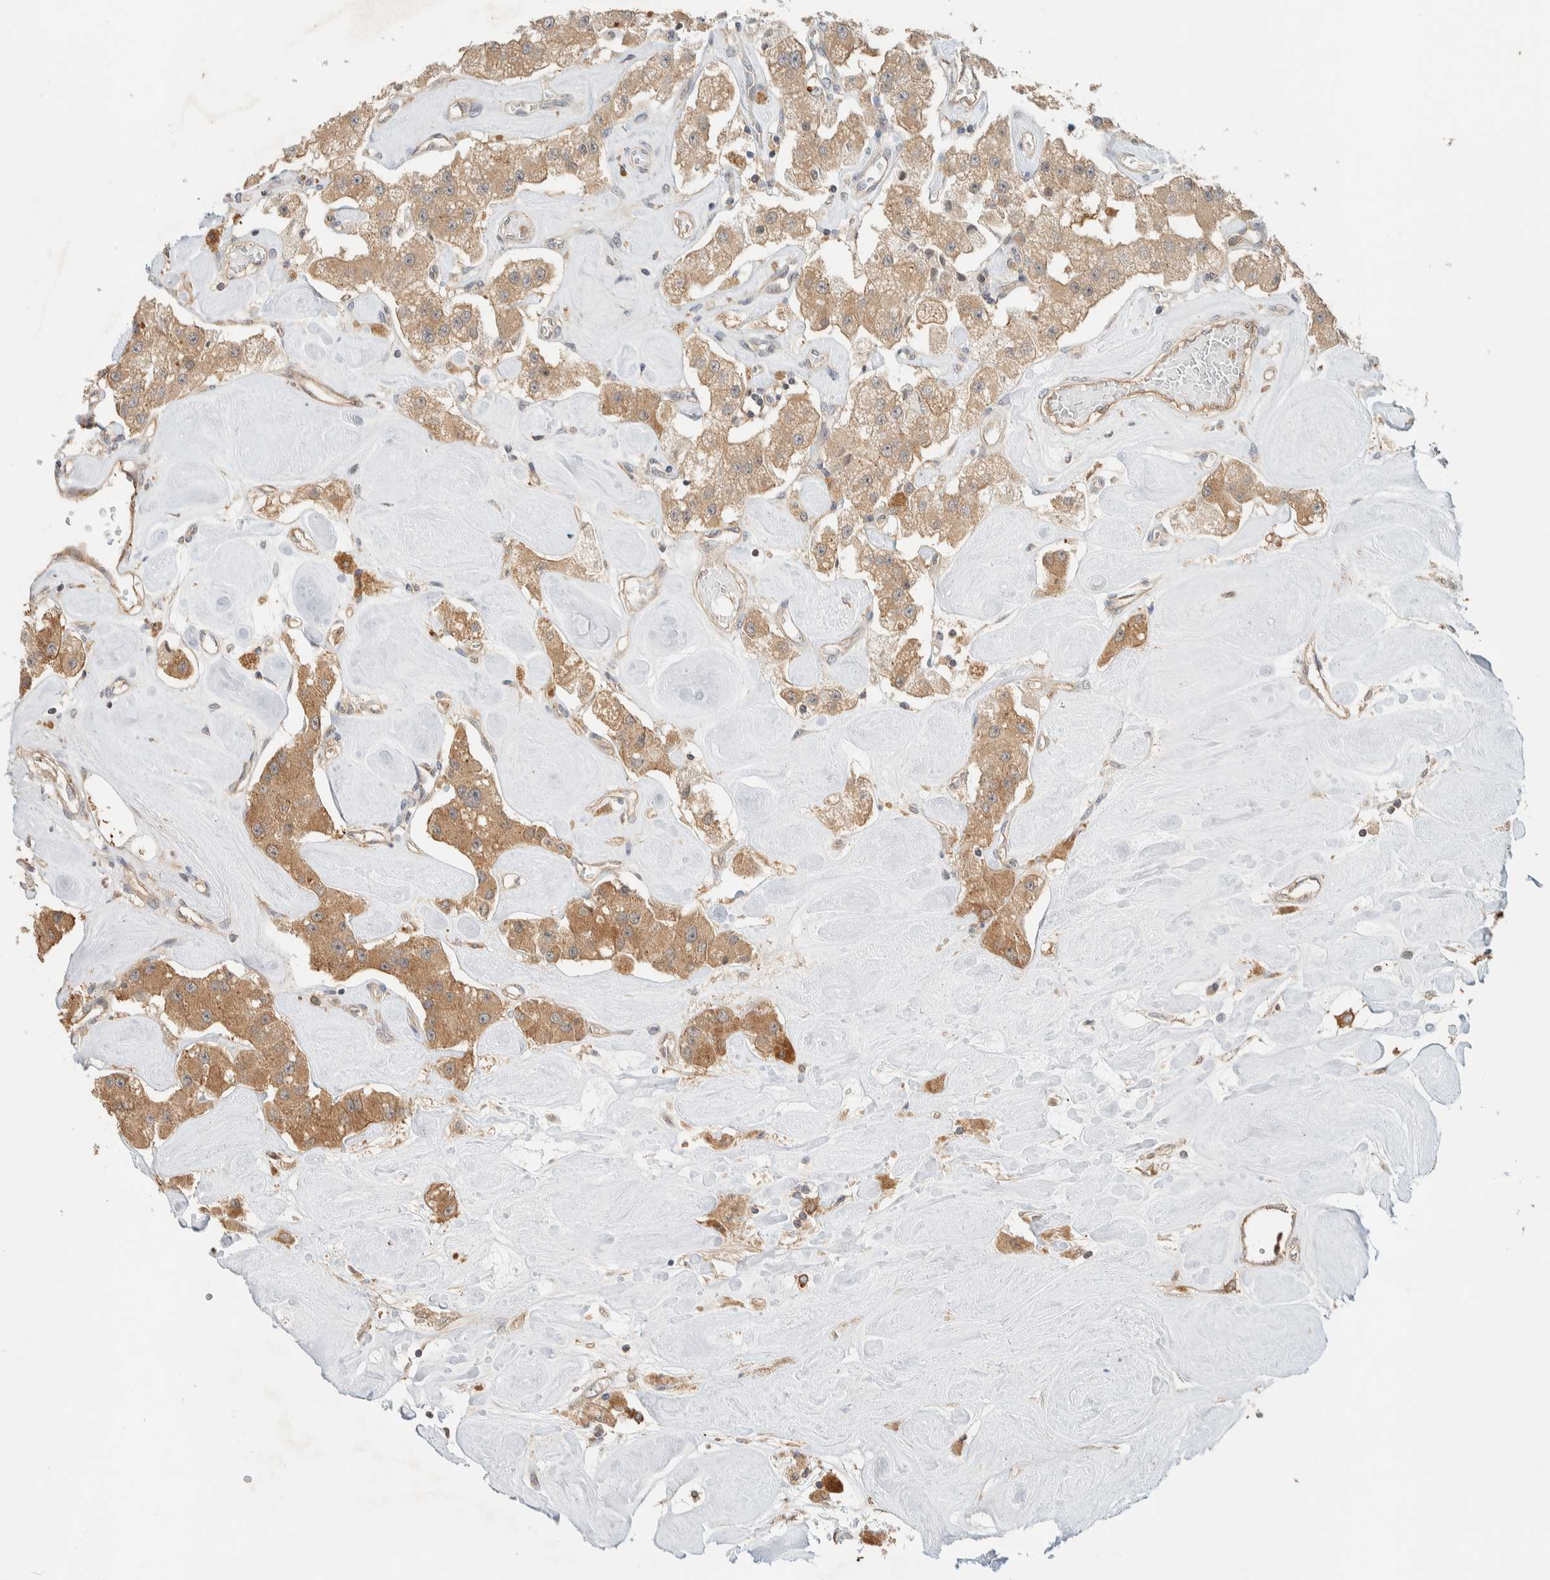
{"staining": {"intensity": "moderate", "quantity": ">75%", "location": "cytoplasmic/membranous"}, "tissue": "carcinoid", "cell_type": "Tumor cells", "image_type": "cancer", "snomed": [{"axis": "morphology", "description": "Carcinoid, malignant, NOS"}, {"axis": "topography", "description": "Pancreas"}], "caption": "High-power microscopy captured an immunohistochemistry (IHC) histopathology image of carcinoid, revealing moderate cytoplasmic/membranous staining in about >75% of tumor cells. The protein is stained brown, and the nuclei are stained in blue (DAB IHC with brightfield microscopy, high magnification).", "gene": "RAB11FIP1", "patient": {"sex": "male", "age": 41}}